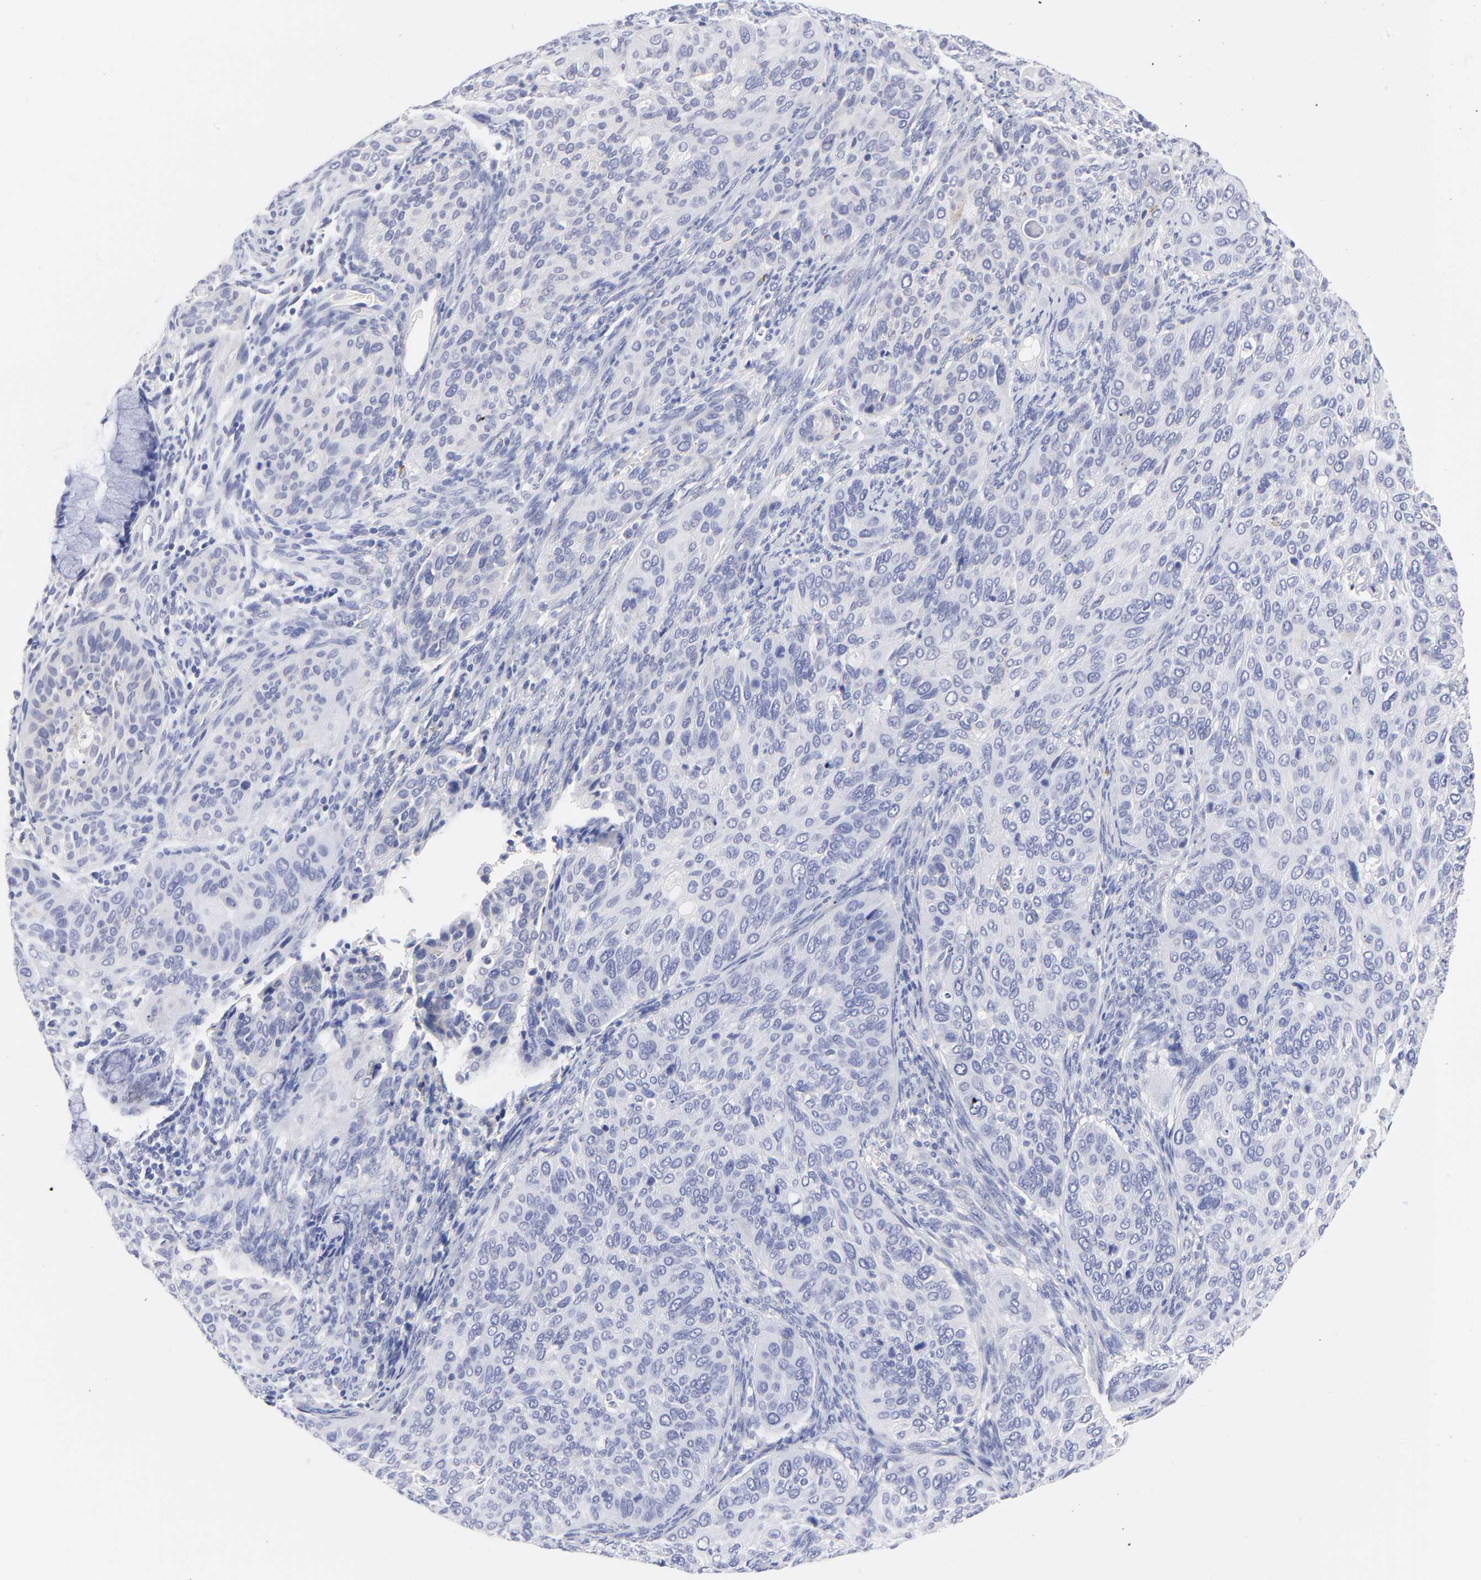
{"staining": {"intensity": "negative", "quantity": "none", "location": "none"}, "tissue": "cervical cancer", "cell_type": "Tumor cells", "image_type": "cancer", "snomed": [{"axis": "morphology", "description": "Squamous cell carcinoma, NOS"}, {"axis": "topography", "description": "Cervix"}], "caption": "The histopathology image shows no significant staining in tumor cells of squamous cell carcinoma (cervical).", "gene": "DUSP9", "patient": {"sex": "female", "age": 57}}